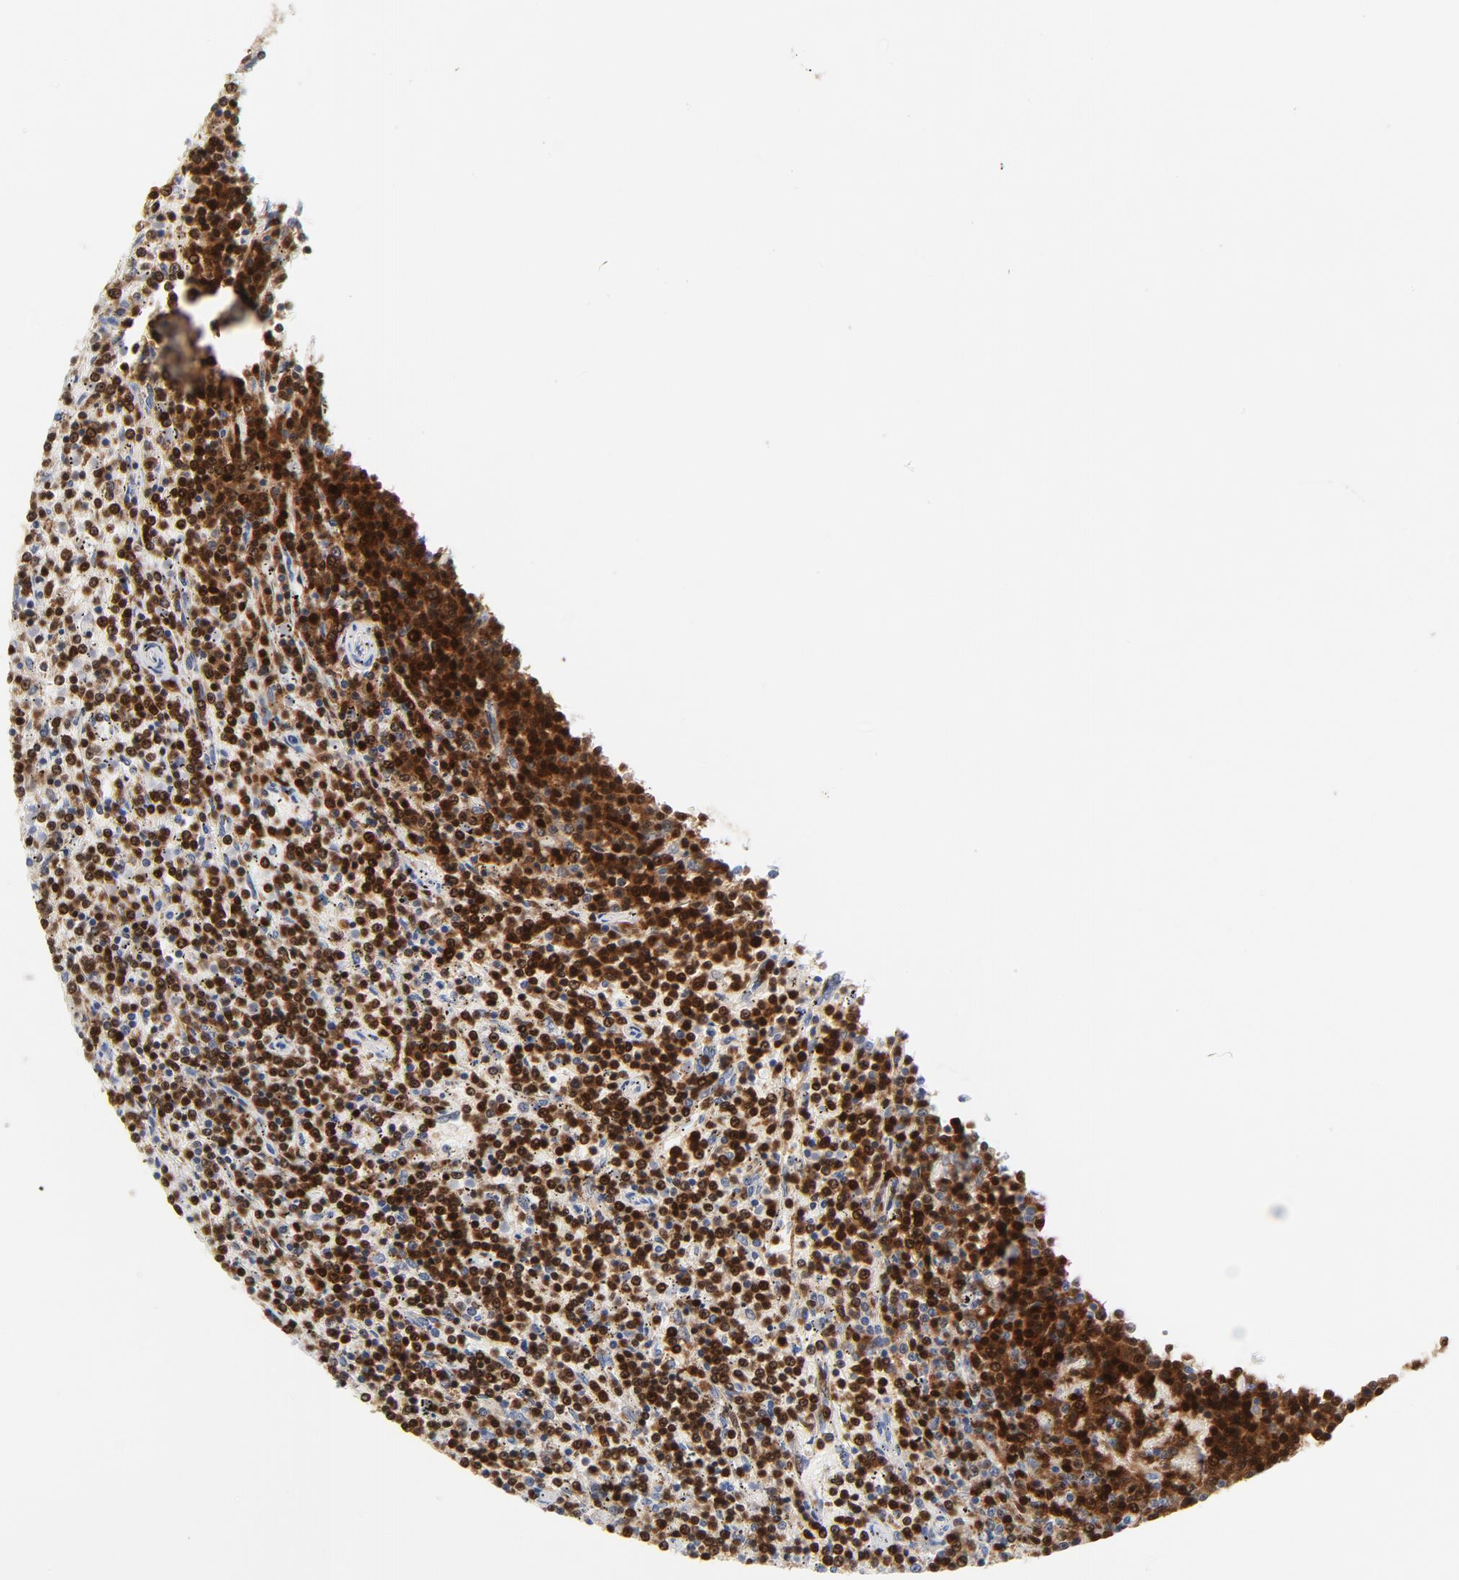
{"staining": {"intensity": "strong", "quantity": ">75%", "location": "cytoplasmic/membranous,nuclear"}, "tissue": "lymphoma", "cell_type": "Tumor cells", "image_type": "cancer", "snomed": [{"axis": "morphology", "description": "Malignant lymphoma, non-Hodgkin's type, Low grade"}, {"axis": "topography", "description": "Spleen"}], "caption": "Human low-grade malignant lymphoma, non-Hodgkin's type stained for a protein (brown) demonstrates strong cytoplasmic/membranous and nuclear positive positivity in about >75% of tumor cells.", "gene": "DIABLO", "patient": {"sex": "female", "age": 50}}